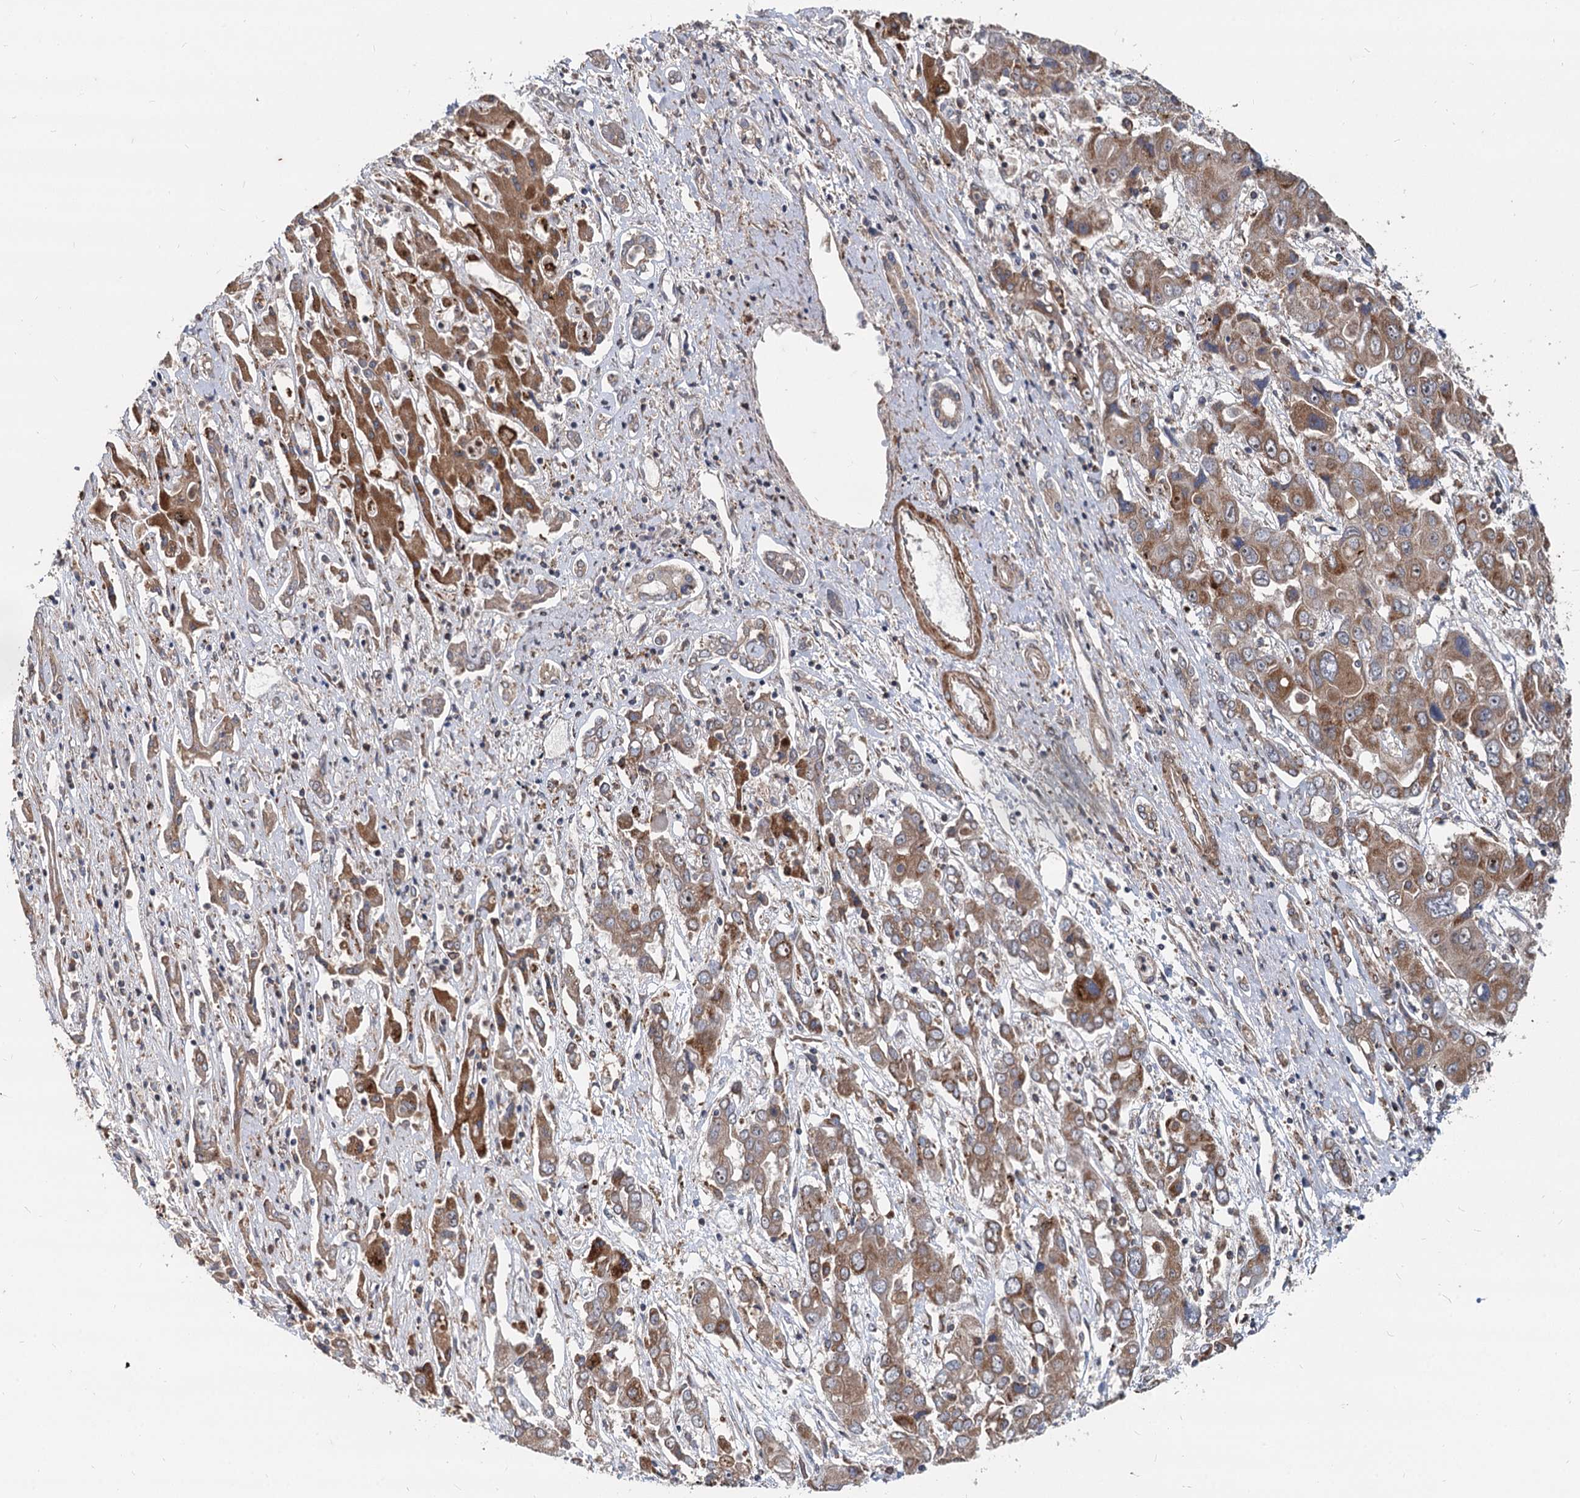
{"staining": {"intensity": "moderate", "quantity": ">75%", "location": "cytoplasmic/membranous"}, "tissue": "liver cancer", "cell_type": "Tumor cells", "image_type": "cancer", "snomed": [{"axis": "morphology", "description": "Cholangiocarcinoma"}, {"axis": "topography", "description": "Liver"}], "caption": "Immunohistochemical staining of liver cholangiocarcinoma reveals medium levels of moderate cytoplasmic/membranous protein staining in about >75% of tumor cells. The staining was performed using DAB, with brown indicating positive protein expression. Nuclei are stained blue with hematoxylin.", "gene": "STIM1", "patient": {"sex": "male", "age": 67}}